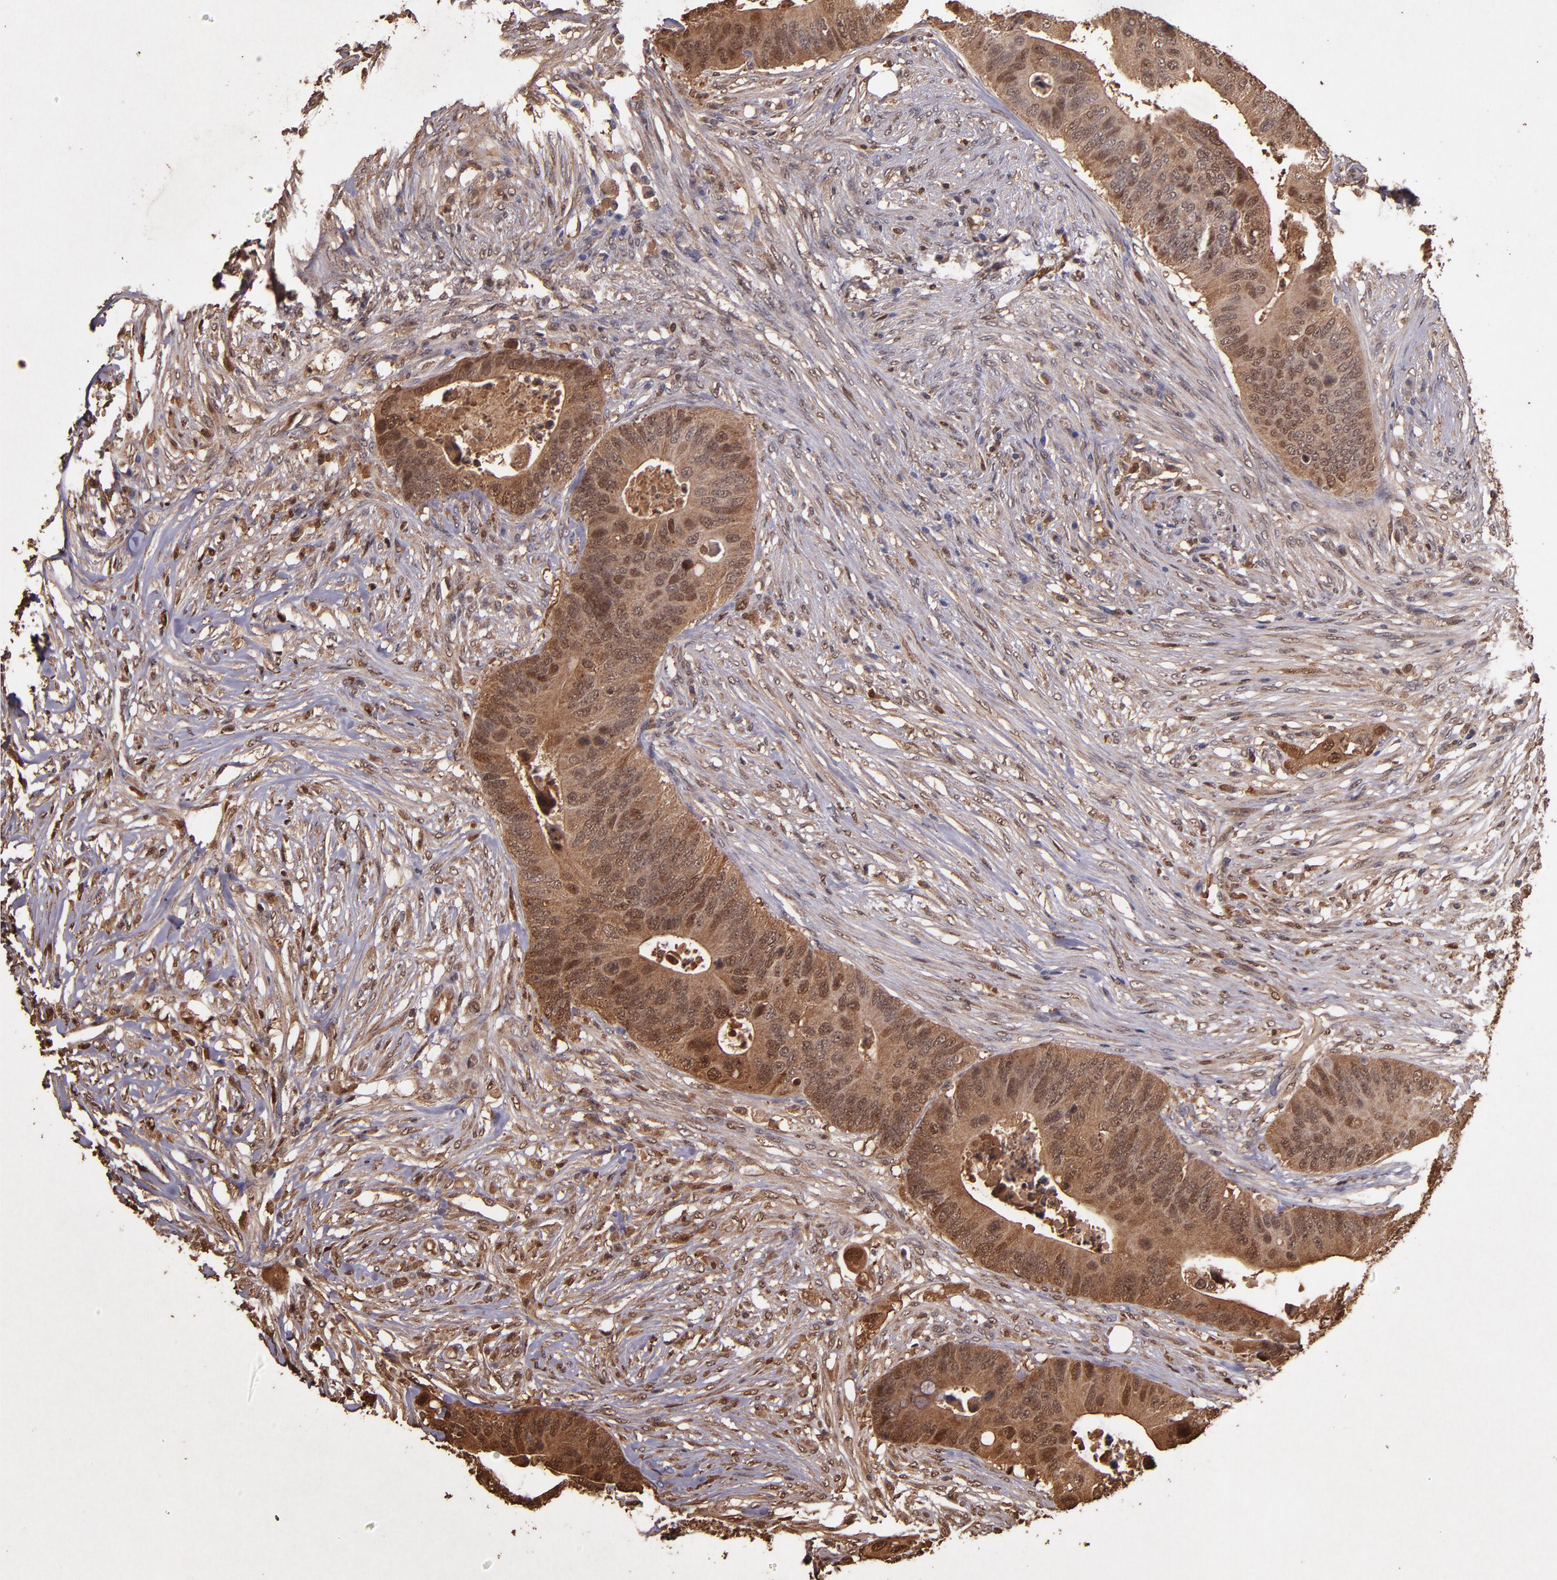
{"staining": {"intensity": "moderate", "quantity": ">75%", "location": "cytoplasmic/membranous,nuclear"}, "tissue": "colorectal cancer", "cell_type": "Tumor cells", "image_type": "cancer", "snomed": [{"axis": "morphology", "description": "Adenocarcinoma, NOS"}, {"axis": "topography", "description": "Colon"}], "caption": "Brown immunohistochemical staining in colorectal adenocarcinoma shows moderate cytoplasmic/membranous and nuclear positivity in about >75% of tumor cells. The staining was performed using DAB to visualize the protein expression in brown, while the nuclei were stained in blue with hematoxylin (Magnification: 20x).", "gene": "S100A6", "patient": {"sex": "male", "age": 71}}